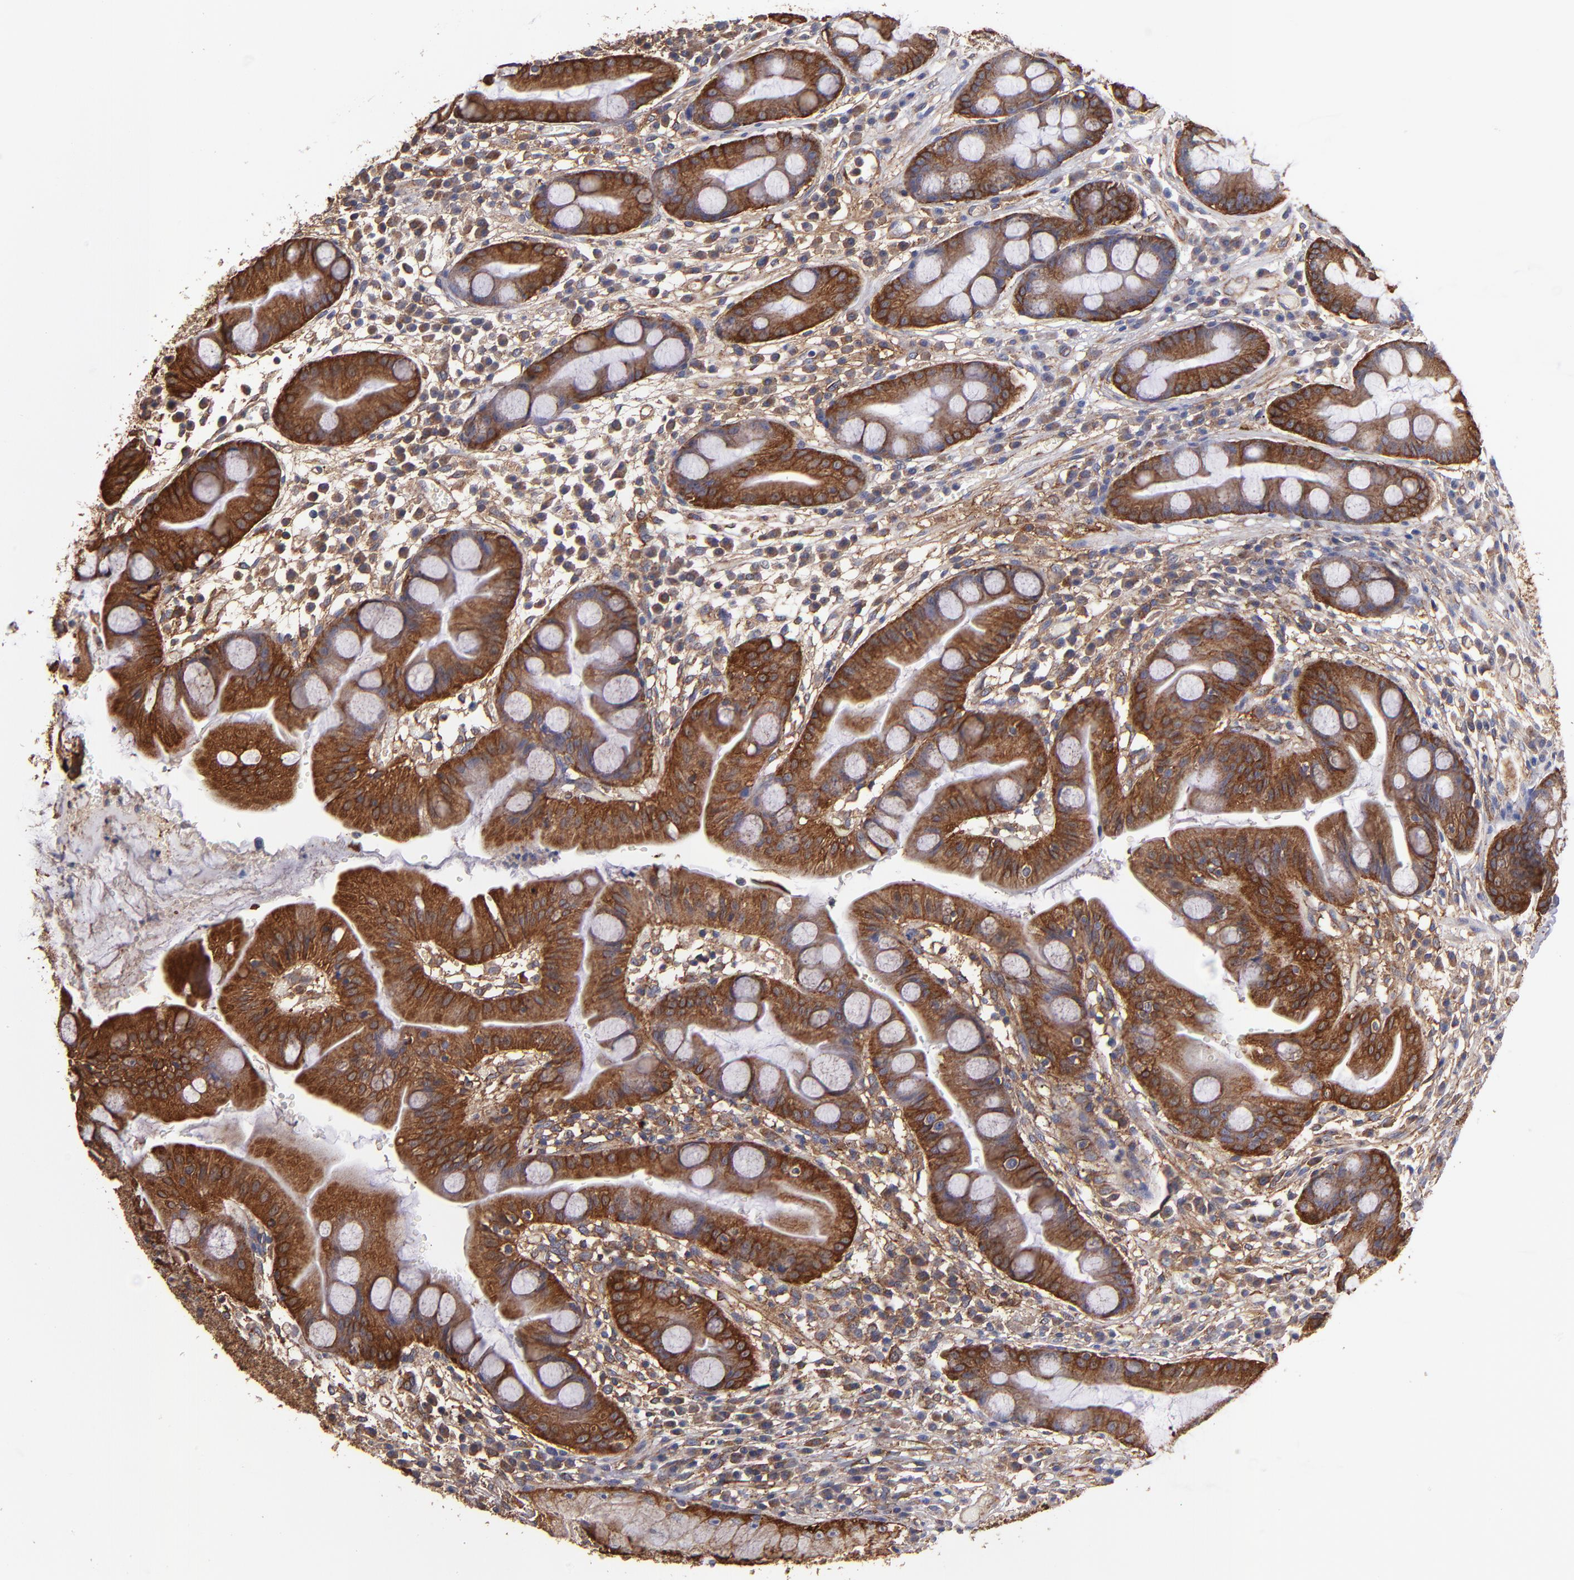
{"staining": {"intensity": "strong", "quantity": "25%-75%", "location": "cytoplasmic/membranous"}, "tissue": "stomach", "cell_type": "Glandular cells", "image_type": "normal", "snomed": [{"axis": "morphology", "description": "Normal tissue, NOS"}, {"axis": "morphology", "description": "Inflammation, NOS"}, {"axis": "topography", "description": "Stomach, lower"}], "caption": "Immunohistochemistry histopathology image of unremarkable stomach: human stomach stained using immunohistochemistry displays high levels of strong protein expression localized specifically in the cytoplasmic/membranous of glandular cells, appearing as a cytoplasmic/membranous brown color.", "gene": "MVP", "patient": {"sex": "male", "age": 59}}